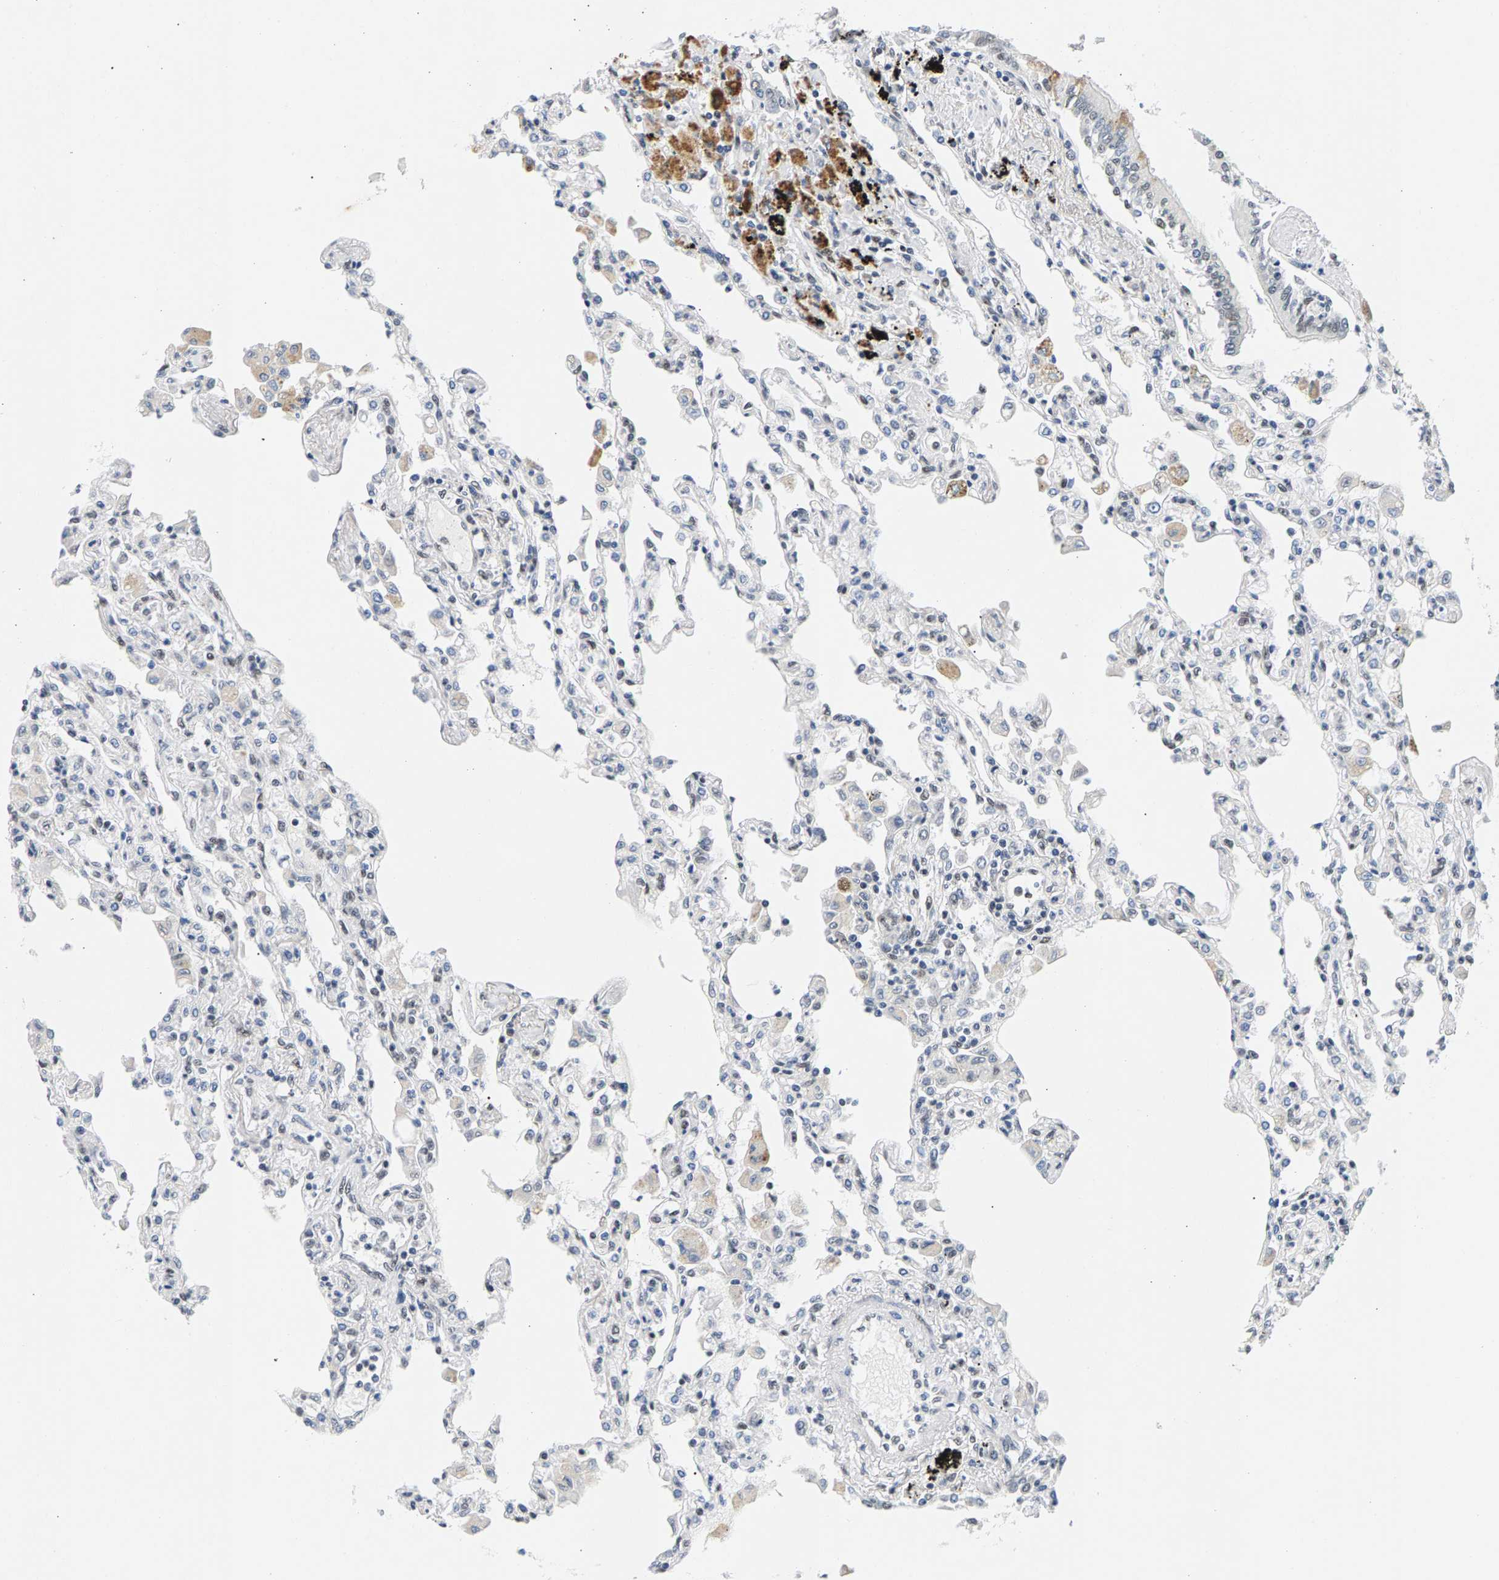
{"staining": {"intensity": "weak", "quantity": "<25%", "location": "nuclear"}, "tissue": "lung", "cell_type": "Alveolar cells", "image_type": "normal", "snomed": [{"axis": "morphology", "description": "Normal tissue, NOS"}, {"axis": "topography", "description": "Bronchus"}, {"axis": "topography", "description": "Lung"}], "caption": "Lung was stained to show a protein in brown. There is no significant positivity in alveolar cells. (DAB immunohistochemistry visualized using brightfield microscopy, high magnification).", "gene": "ATF2", "patient": {"sex": "female", "age": 49}}